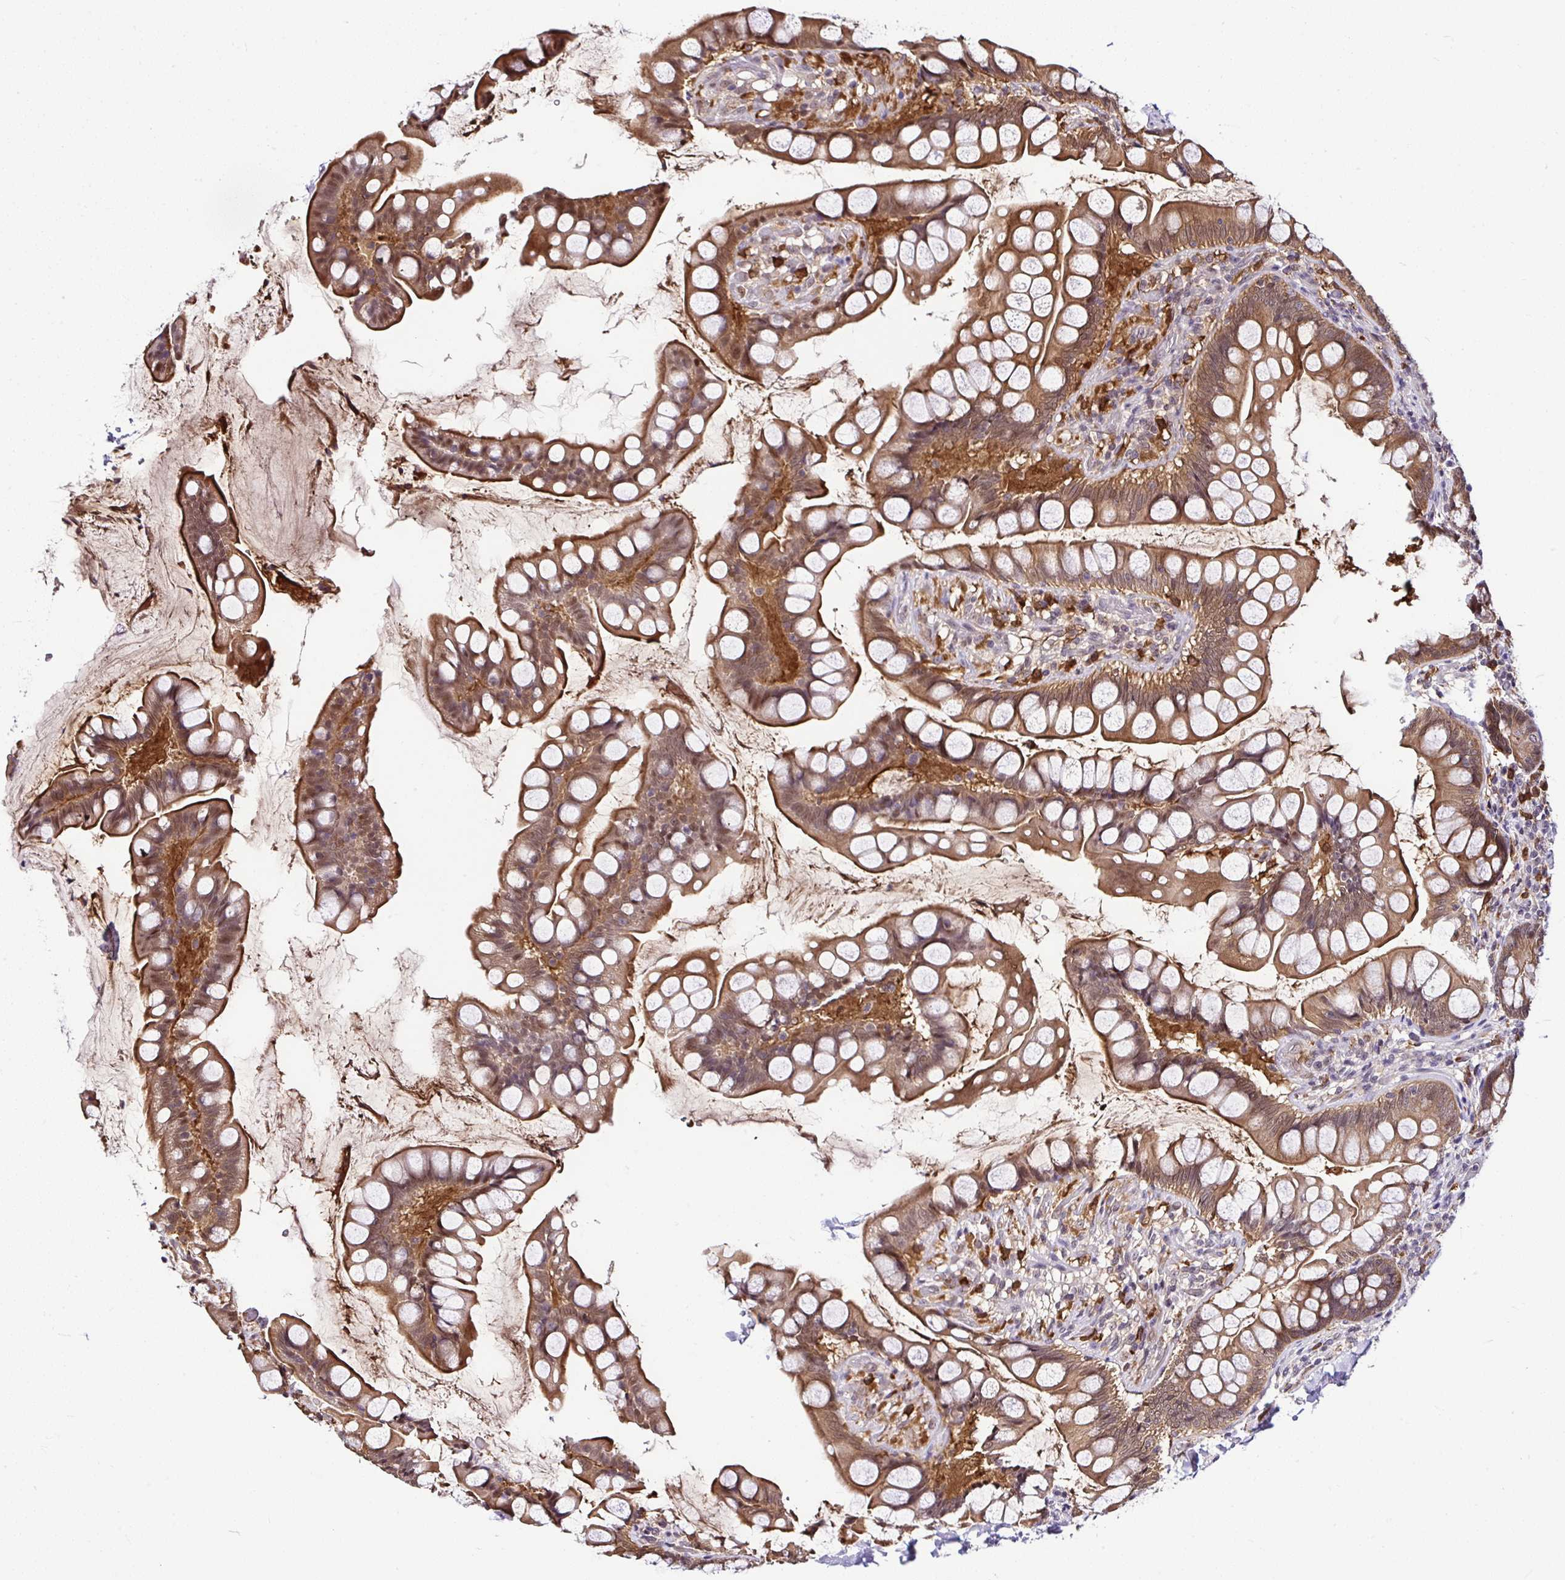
{"staining": {"intensity": "strong", "quantity": ">75%", "location": "cytoplasmic/membranous,nuclear"}, "tissue": "small intestine", "cell_type": "Glandular cells", "image_type": "normal", "snomed": [{"axis": "morphology", "description": "Normal tissue, NOS"}, {"axis": "topography", "description": "Small intestine"}], "caption": "About >75% of glandular cells in benign human small intestine show strong cytoplasmic/membranous,nuclear protein staining as visualized by brown immunohistochemical staining.", "gene": "PIN4", "patient": {"sex": "male", "age": 70}}